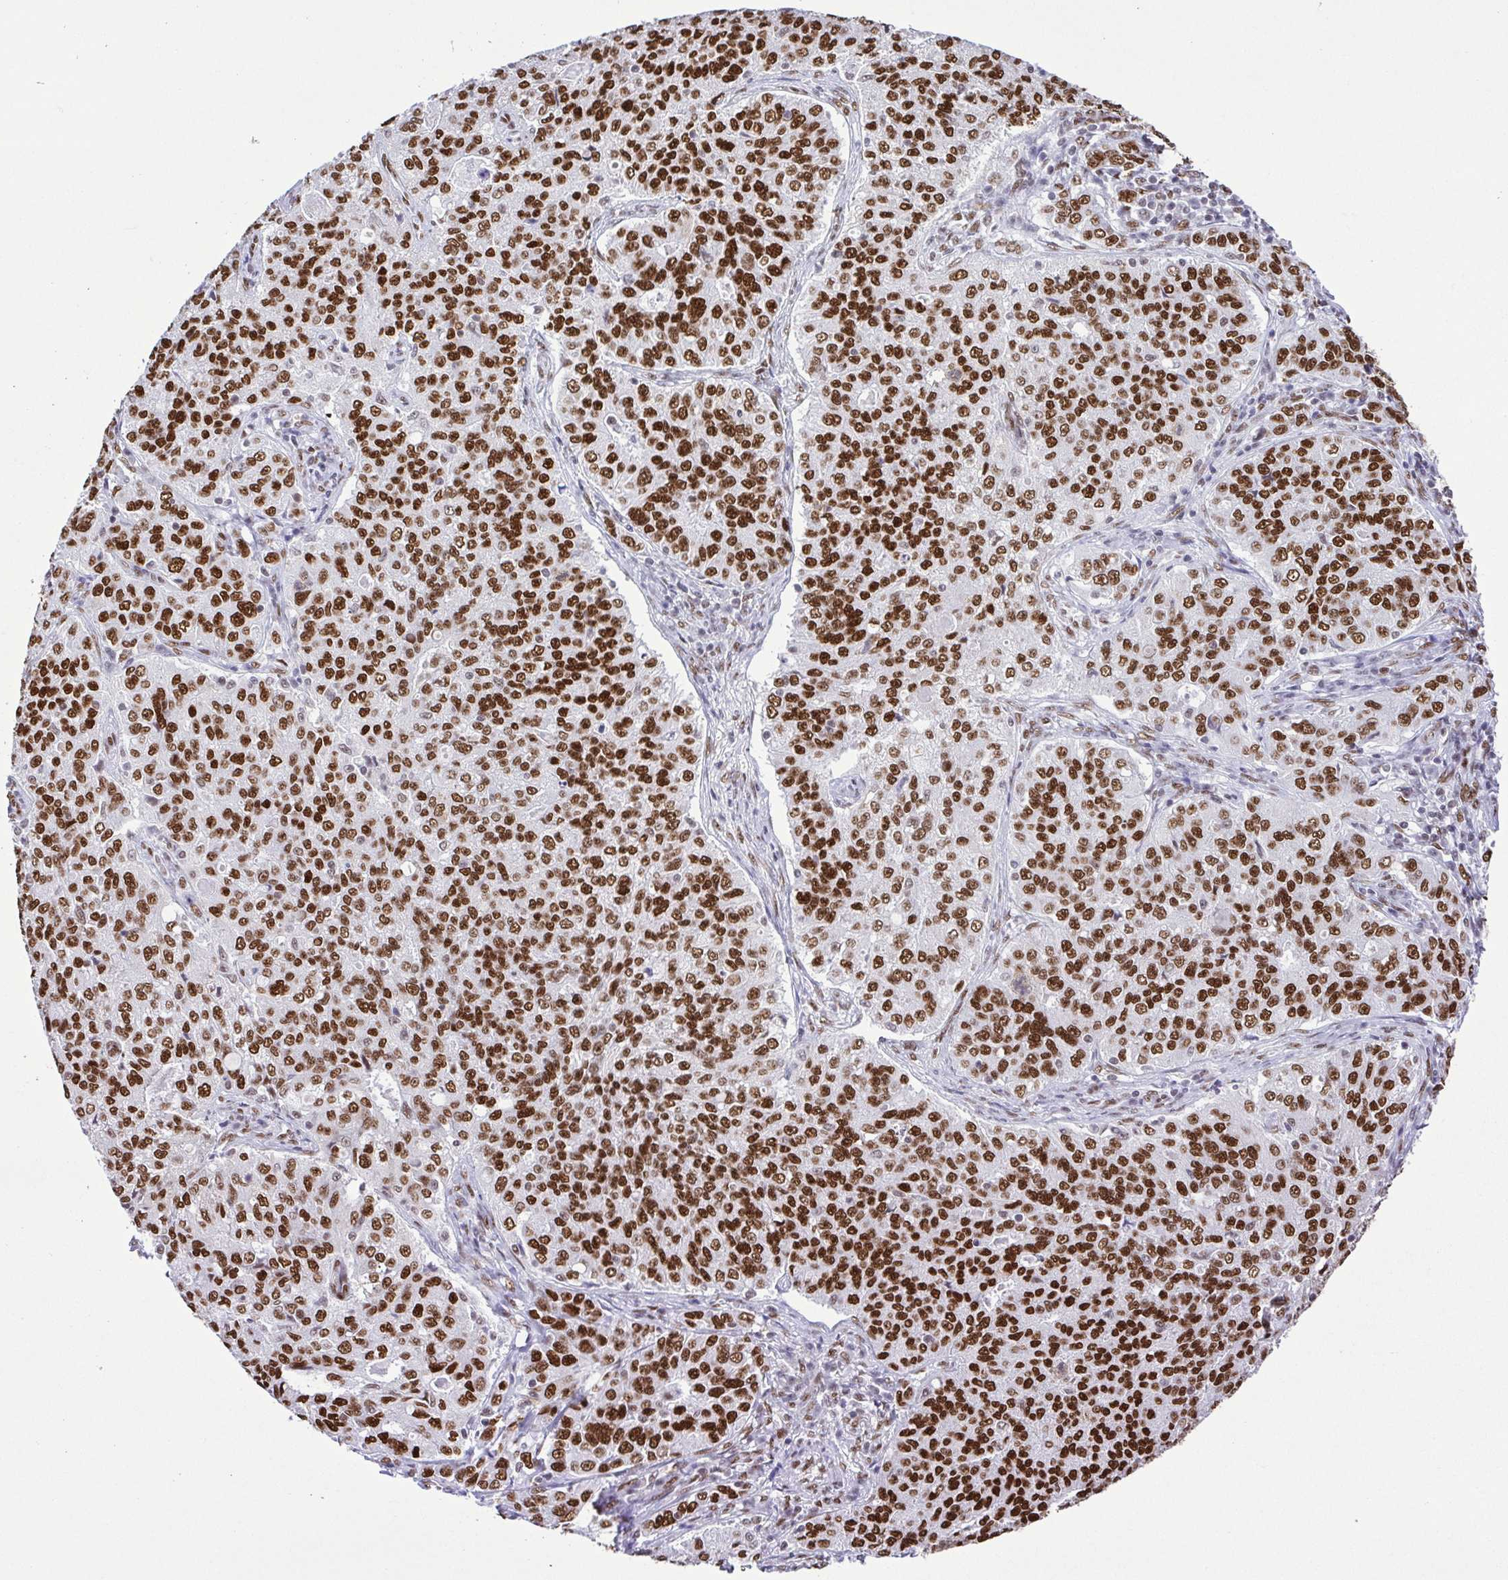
{"staining": {"intensity": "strong", "quantity": ">75%", "location": "nuclear"}, "tissue": "endometrial cancer", "cell_type": "Tumor cells", "image_type": "cancer", "snomed": [{"axis": "morphology", "description": "Adenocarcinoma, NOS"}, {"axis": "topography", "description": "Endometrium"}], "caption": "Protein expression analysis of human endometrial adenocarcinoma reveals strong nuclear staining in approximately >75% of tumor cells. (Brightfield microscopy of DAB IHC at high magnification).", "gene": "TRIM28", "patient": {"sex": "female", "age": 43}}